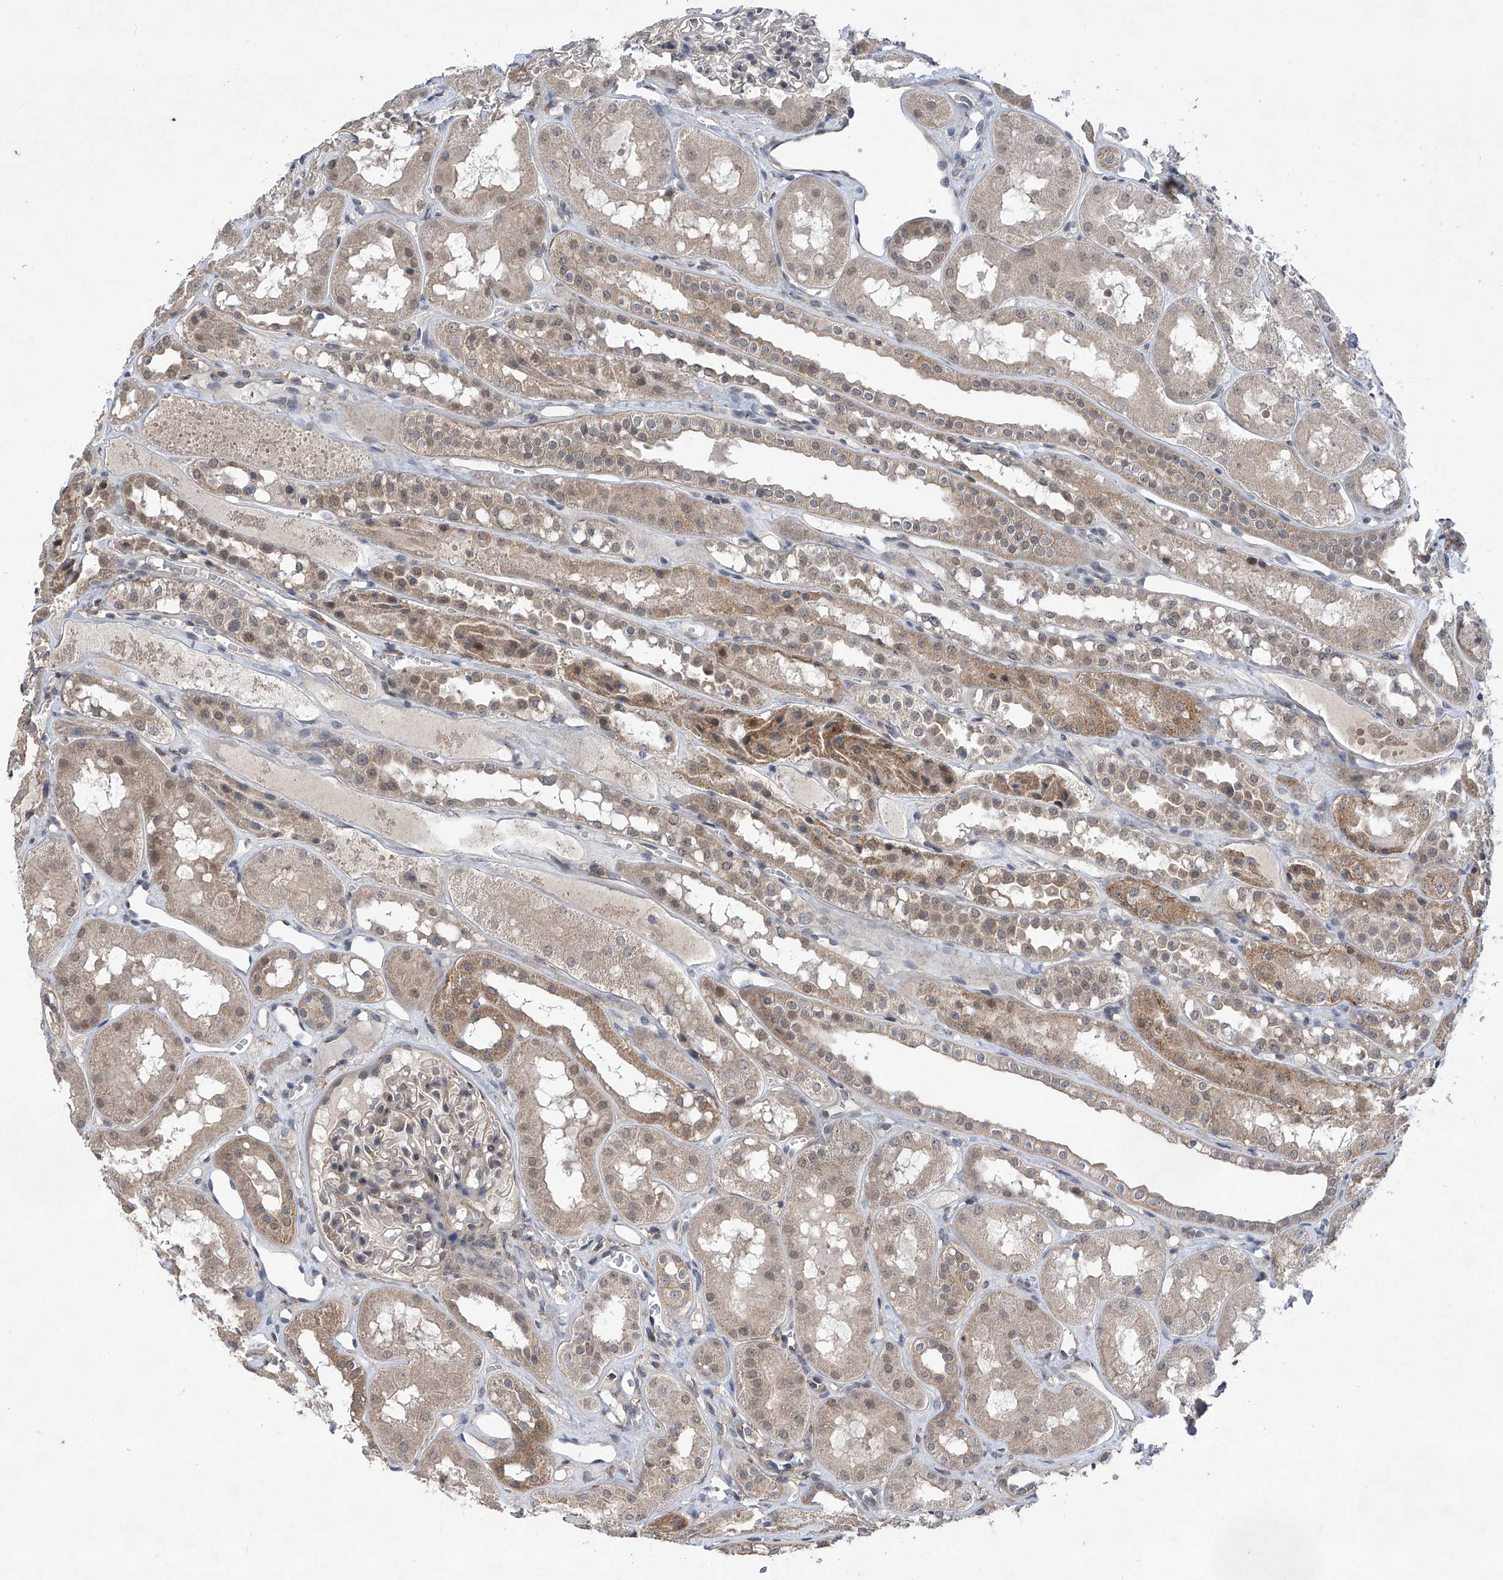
{"staining": {"intensity": "weak", "quantity": "<25%", "location": "cytoplasmic/membranous"}, "tissue": "kidney", "cell_type": "Cells in glomeruli", "image_type": "normal", "snomed": [{"axis": "morphology", "description": "Normal tissue, NOS"}, {"axis": "topography", "description": "Kidney"}], "caption": "IHC of unremarkable human kidney reveals no staining in cells in glomeruli. Brightfield microscopy of immunohistochemistry stained with DAB (brown) and hematoxylin (blue), captured at high magnification.", "gene": "KIFC2", "patient": {"sex": "male", "age": 16}}